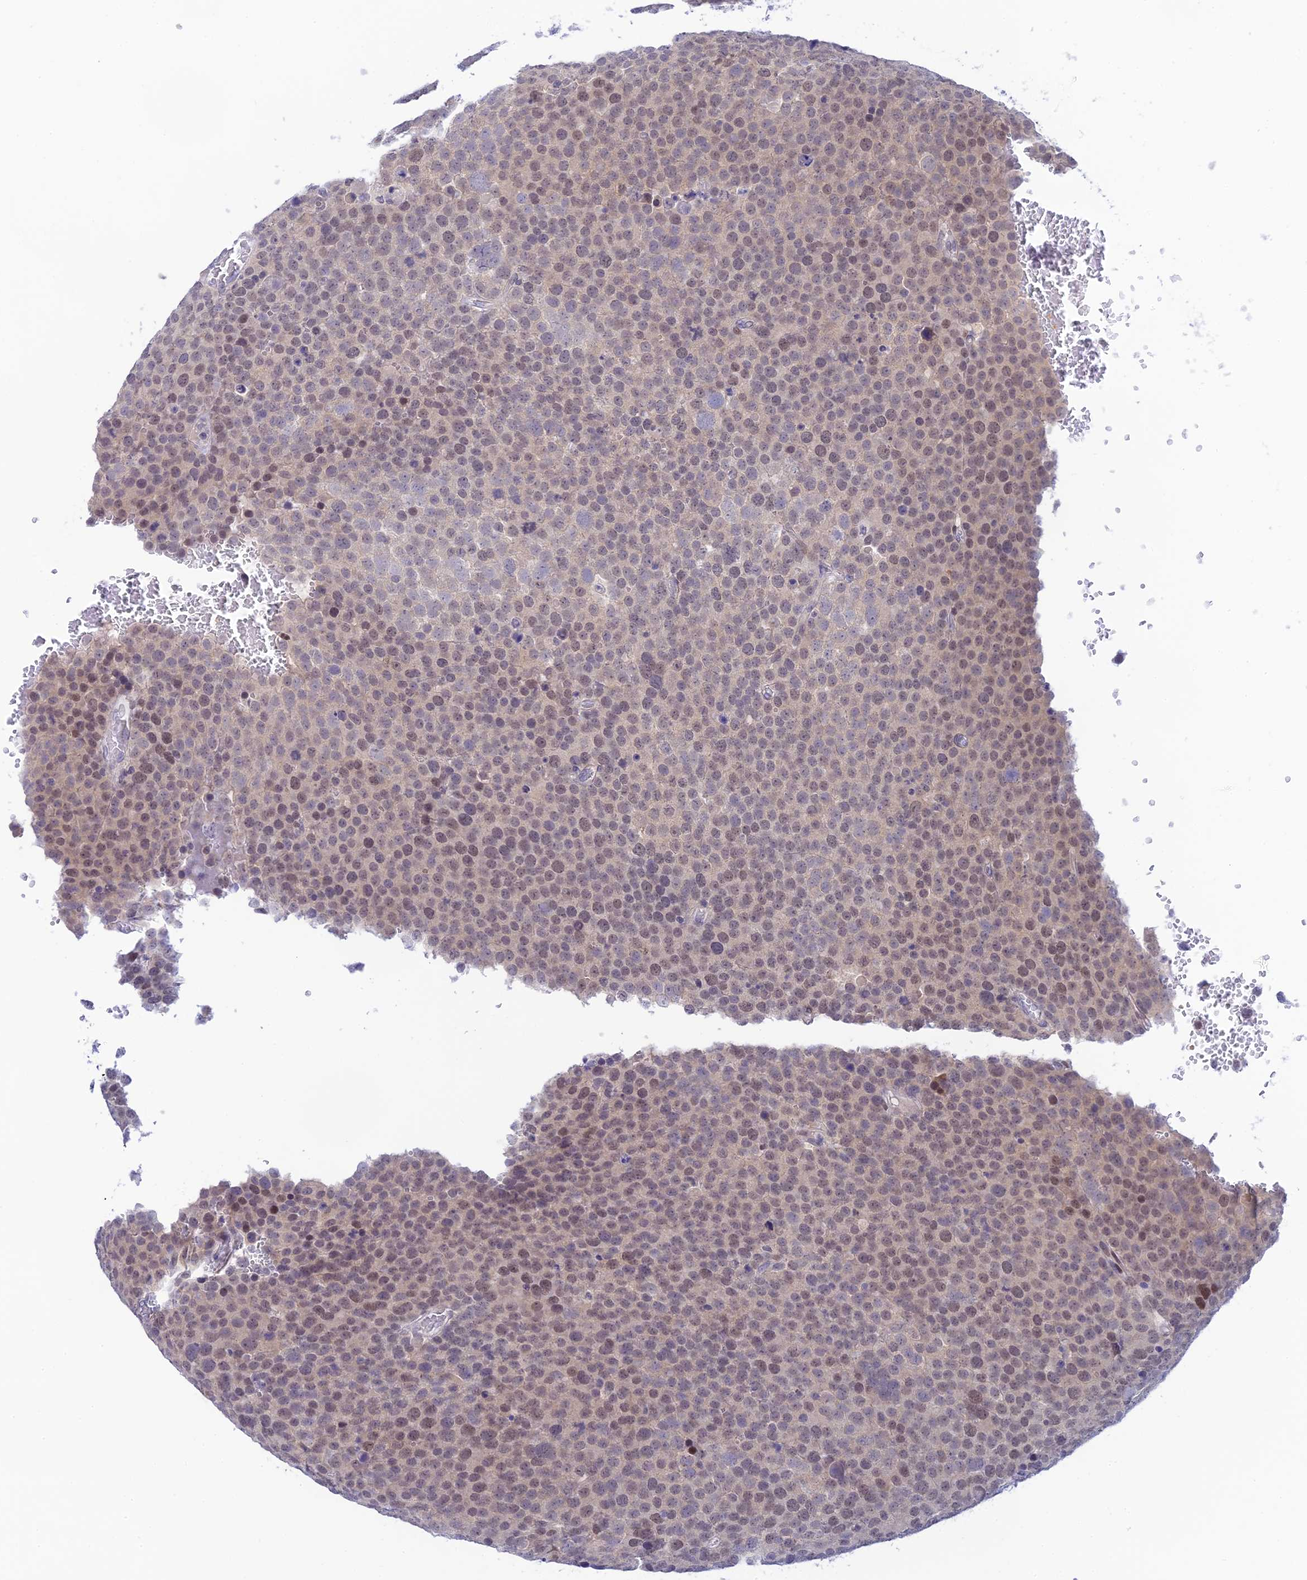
{"staining": {"intensity": "weak", "quantity": "25%-75%", "location": "nuclear"}, "tissue": "testis cancer", "cell_type": "Tumor cells", "image_type": "cancer", "snomed": [{"axis": "morphology", "description": "Seminoma, NOS"}, {"axis": "topography", "description": "Testis"}], "caption": "A brown stain labels weak nuclear expression of a protein in testis seminoma tumor cells.", "gene": "RASGEF1B", "patient": {"sex": "male", "age": 71}}